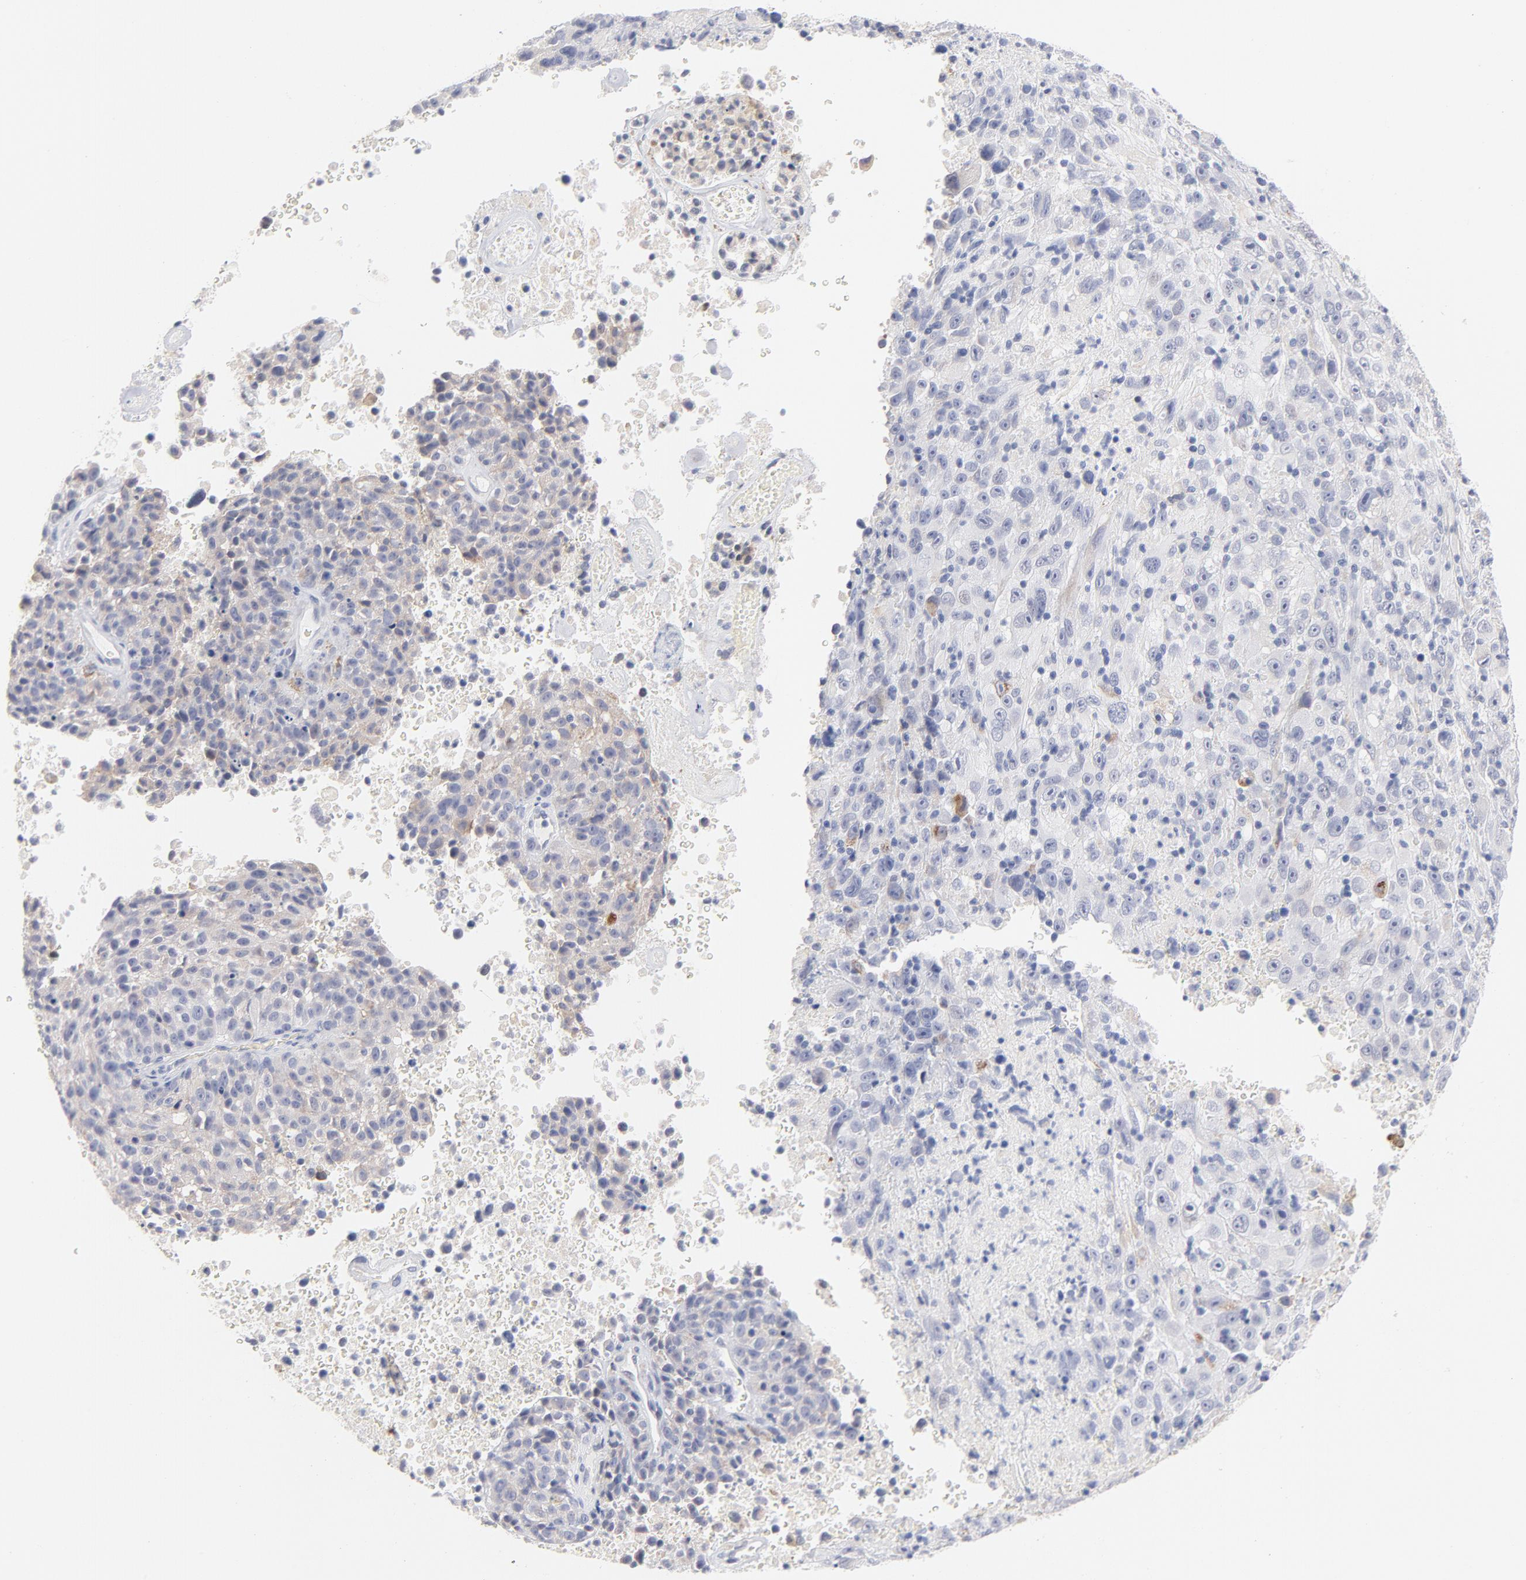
{"staining": {"intensity": "weak", "quantity": ">75%", "location": "cytoplasmic/membranous"}, "tissue": "melanoma", "cell_type": "Tumor cells", "image_type": "cancer", "snomed": [{"axis": "morphology", "description": "Malignant melanoma, Metastatic site"}, {"axis": "topography", "description": "Cerebral cortex"}], "caption": "Approximately >75% of tumor cells in melanoma reveal weak cytoplasmic/membranous protein positivity as visualized by brown immunohistochemical staining.", "gene": "MID1", "patient": {"sex": "female", "age": 52}}